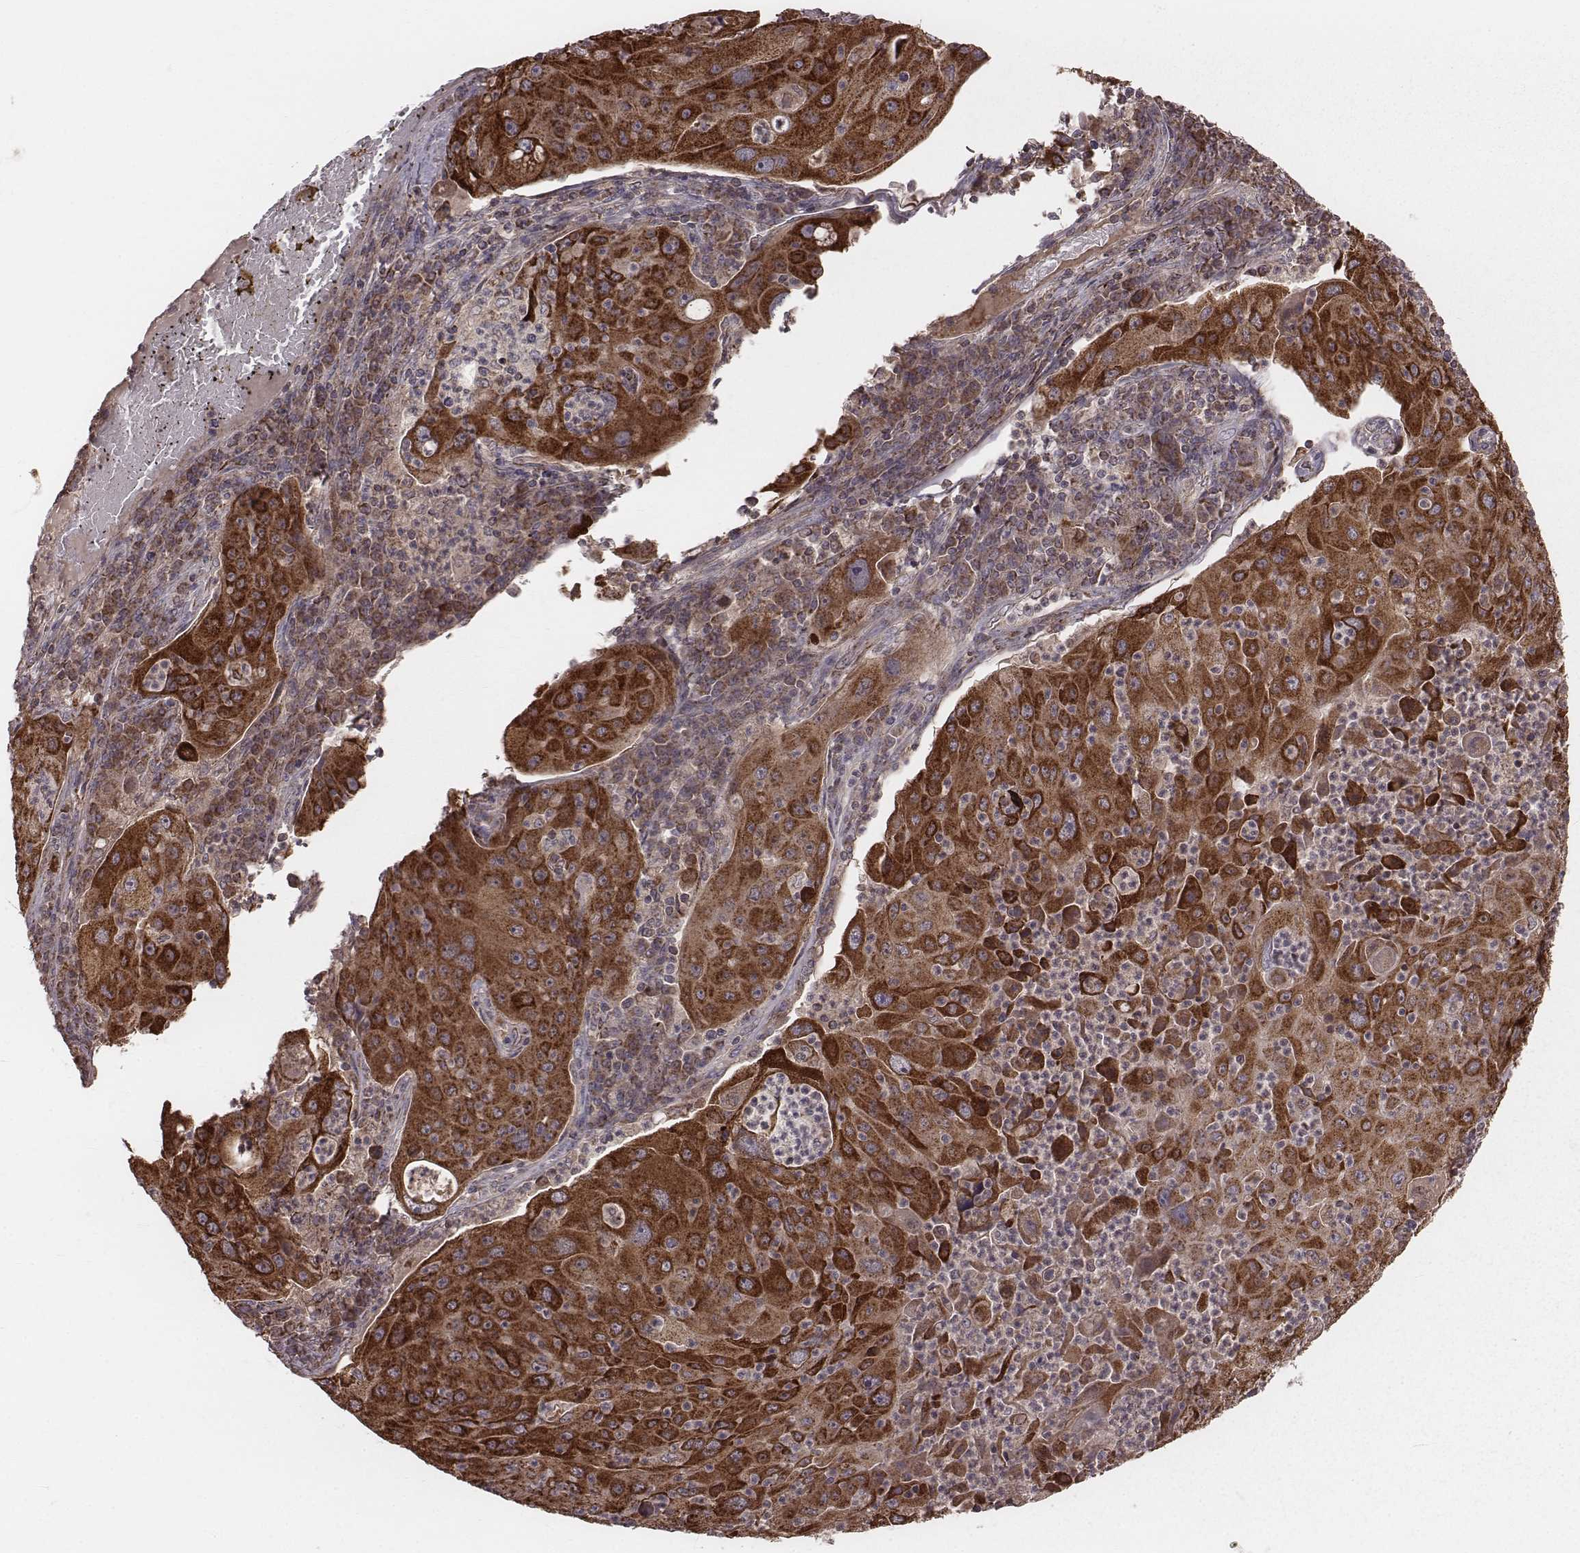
{"staining": {"intensity": "strong", "quantity": ">75%", "location": "cytoplasmic/membranous"}, "tissue": "lung cancer", "cell_type": "Tumor cells", "image_type": "cancer", "snomed": [{"axis": "morphology", "description": "Squamous cell carcinoma, NOS"}, {"axis": "topography", "description": "Lung"}], "caption": "This histopathology image displays lung cancer stained with immunohistochemistry (IHC) to label a protein in brown. The cytoplasmic/membranous of tumor cells show strong positivity for the protein. Nuclei are counter-stained blue.", "gene": "PDCD2L", "patient": {"sex": "female", "age": 59}}